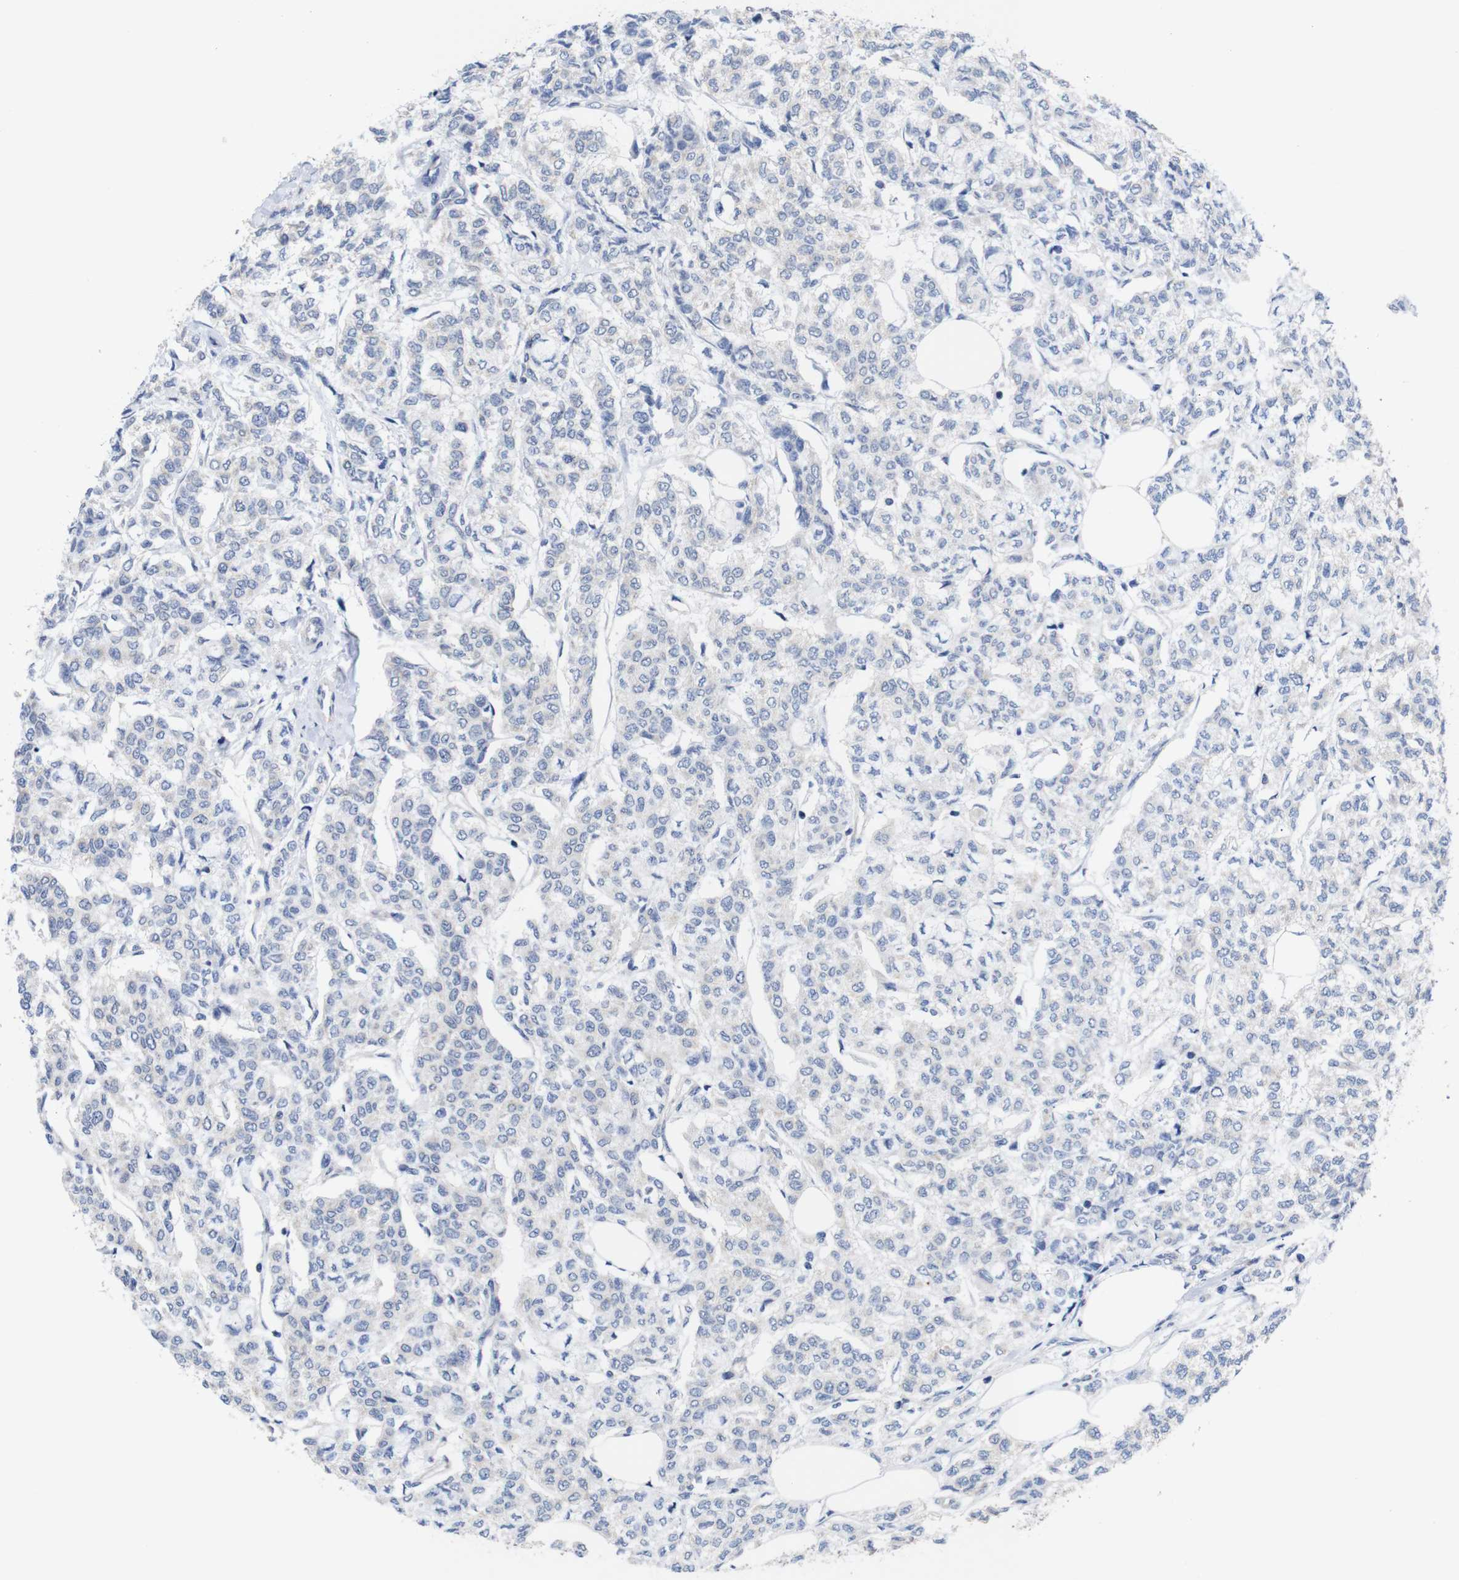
{"staining": {"intensity": "negative", "quantity": "none", "location": "none"}, "tissue": "breast cancer", "cell_type": "Tumor cells", "image_type": "cancer", "snomed": [{"axis": "morphology", "description": "Lobular carcinoma"}, {"axis": "topography", "description": "Breast"}], "caption": "This is a histopathology image of IHC staining of breast cancer, which shows no staining in tumor cells. (IHC, brightfield microscopy, high magnification).", "gene": "USH1C", "patient": {"sex": "female", "age": 60}}